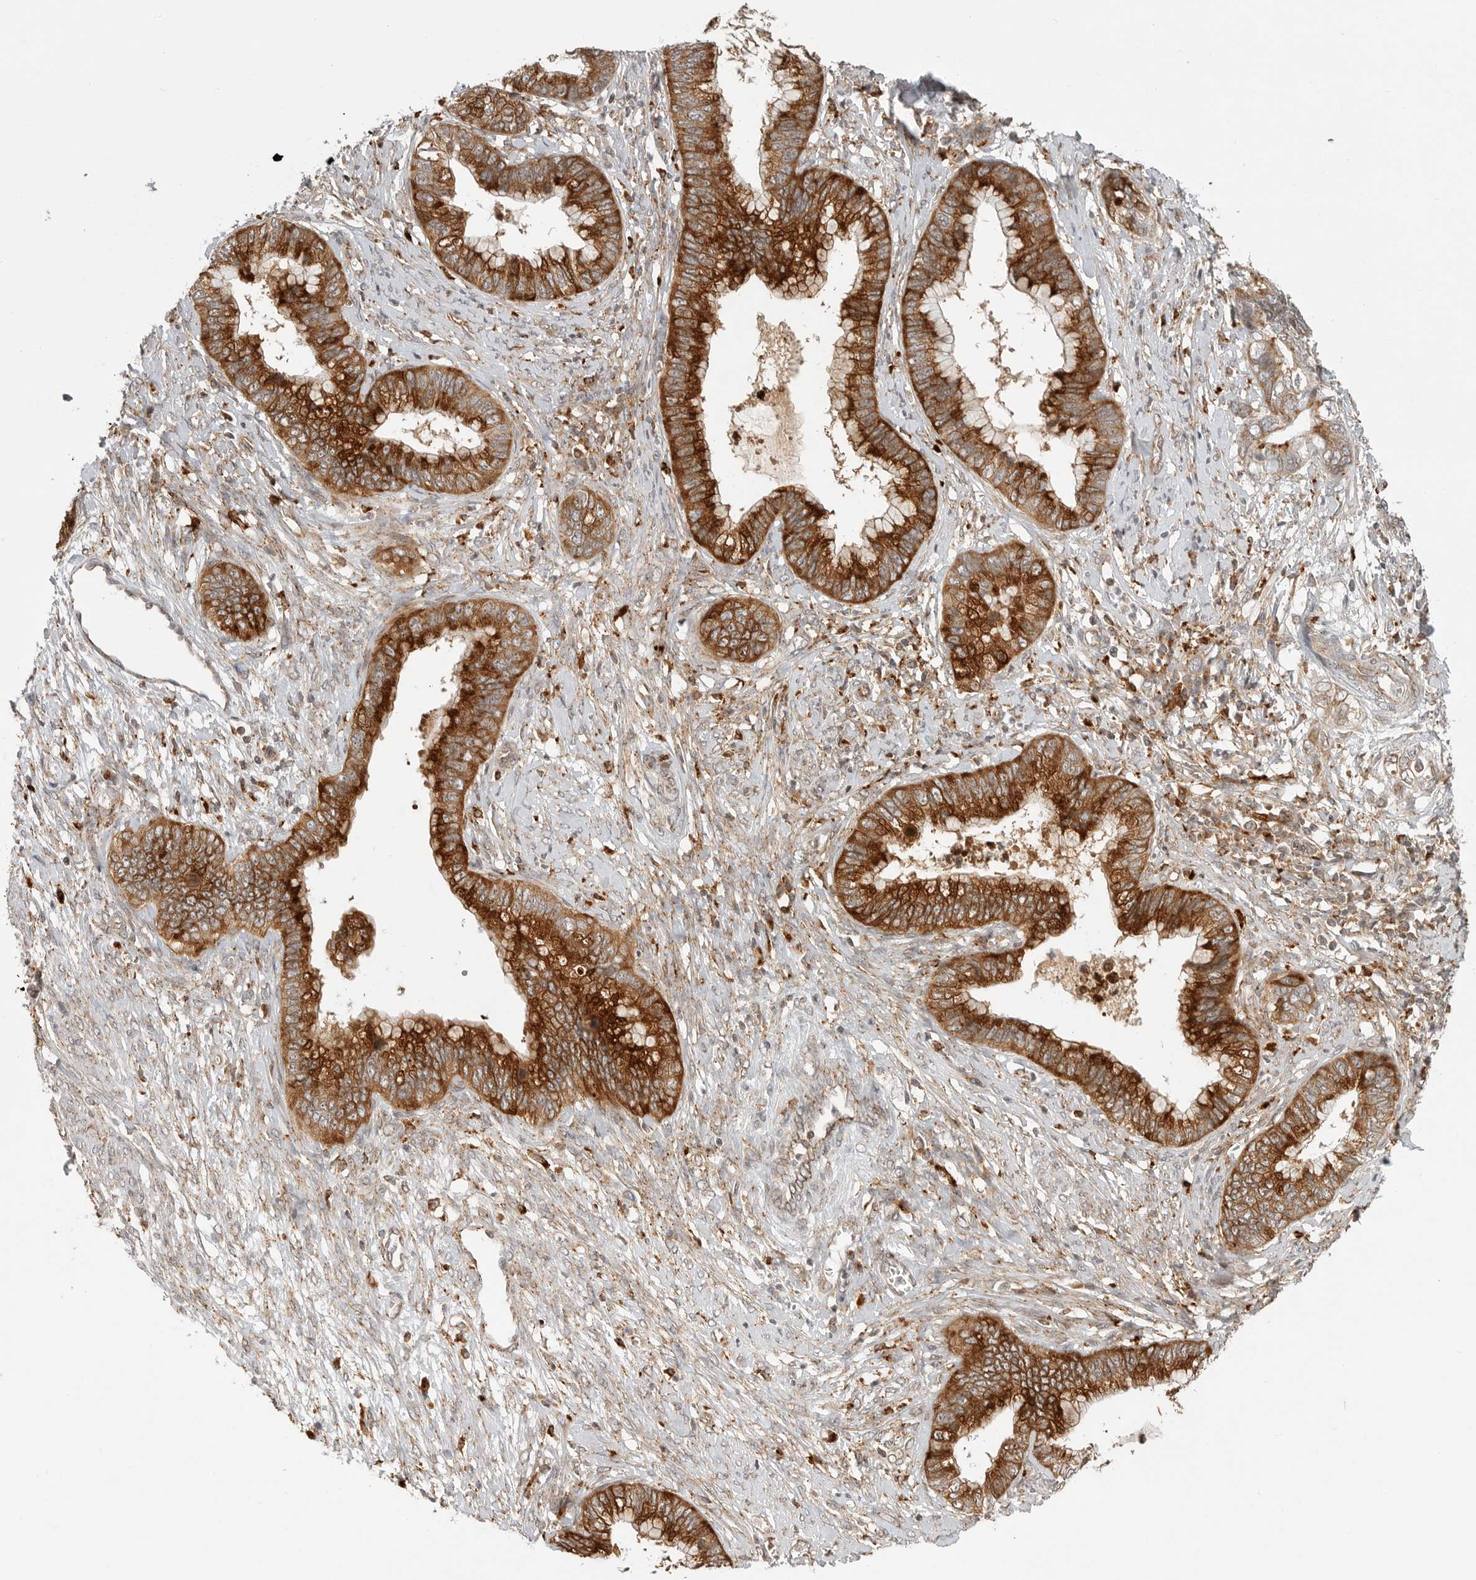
{"staining": {"intensity": "strong", "quantity": ">75%", "location": "cytoplasmic/membranous"}, "tissue": "cervical cancer", "cell_type": "Tumor cells", "image_type": "cancer", "snomed": [{"axis": "morphology", "description": "Adenocarcinoma, NOS"}, {"axis": "topography", "description": "Cervix"}], "caption": "Human cervical cancer (adenocarcinoma) stained for a protein (brown) displays strong cytoplasmic/membranous positive staining in about >75% of tumor cells.", "gene": "IDUA", "patient": {"sex": "female", "age": 44}}